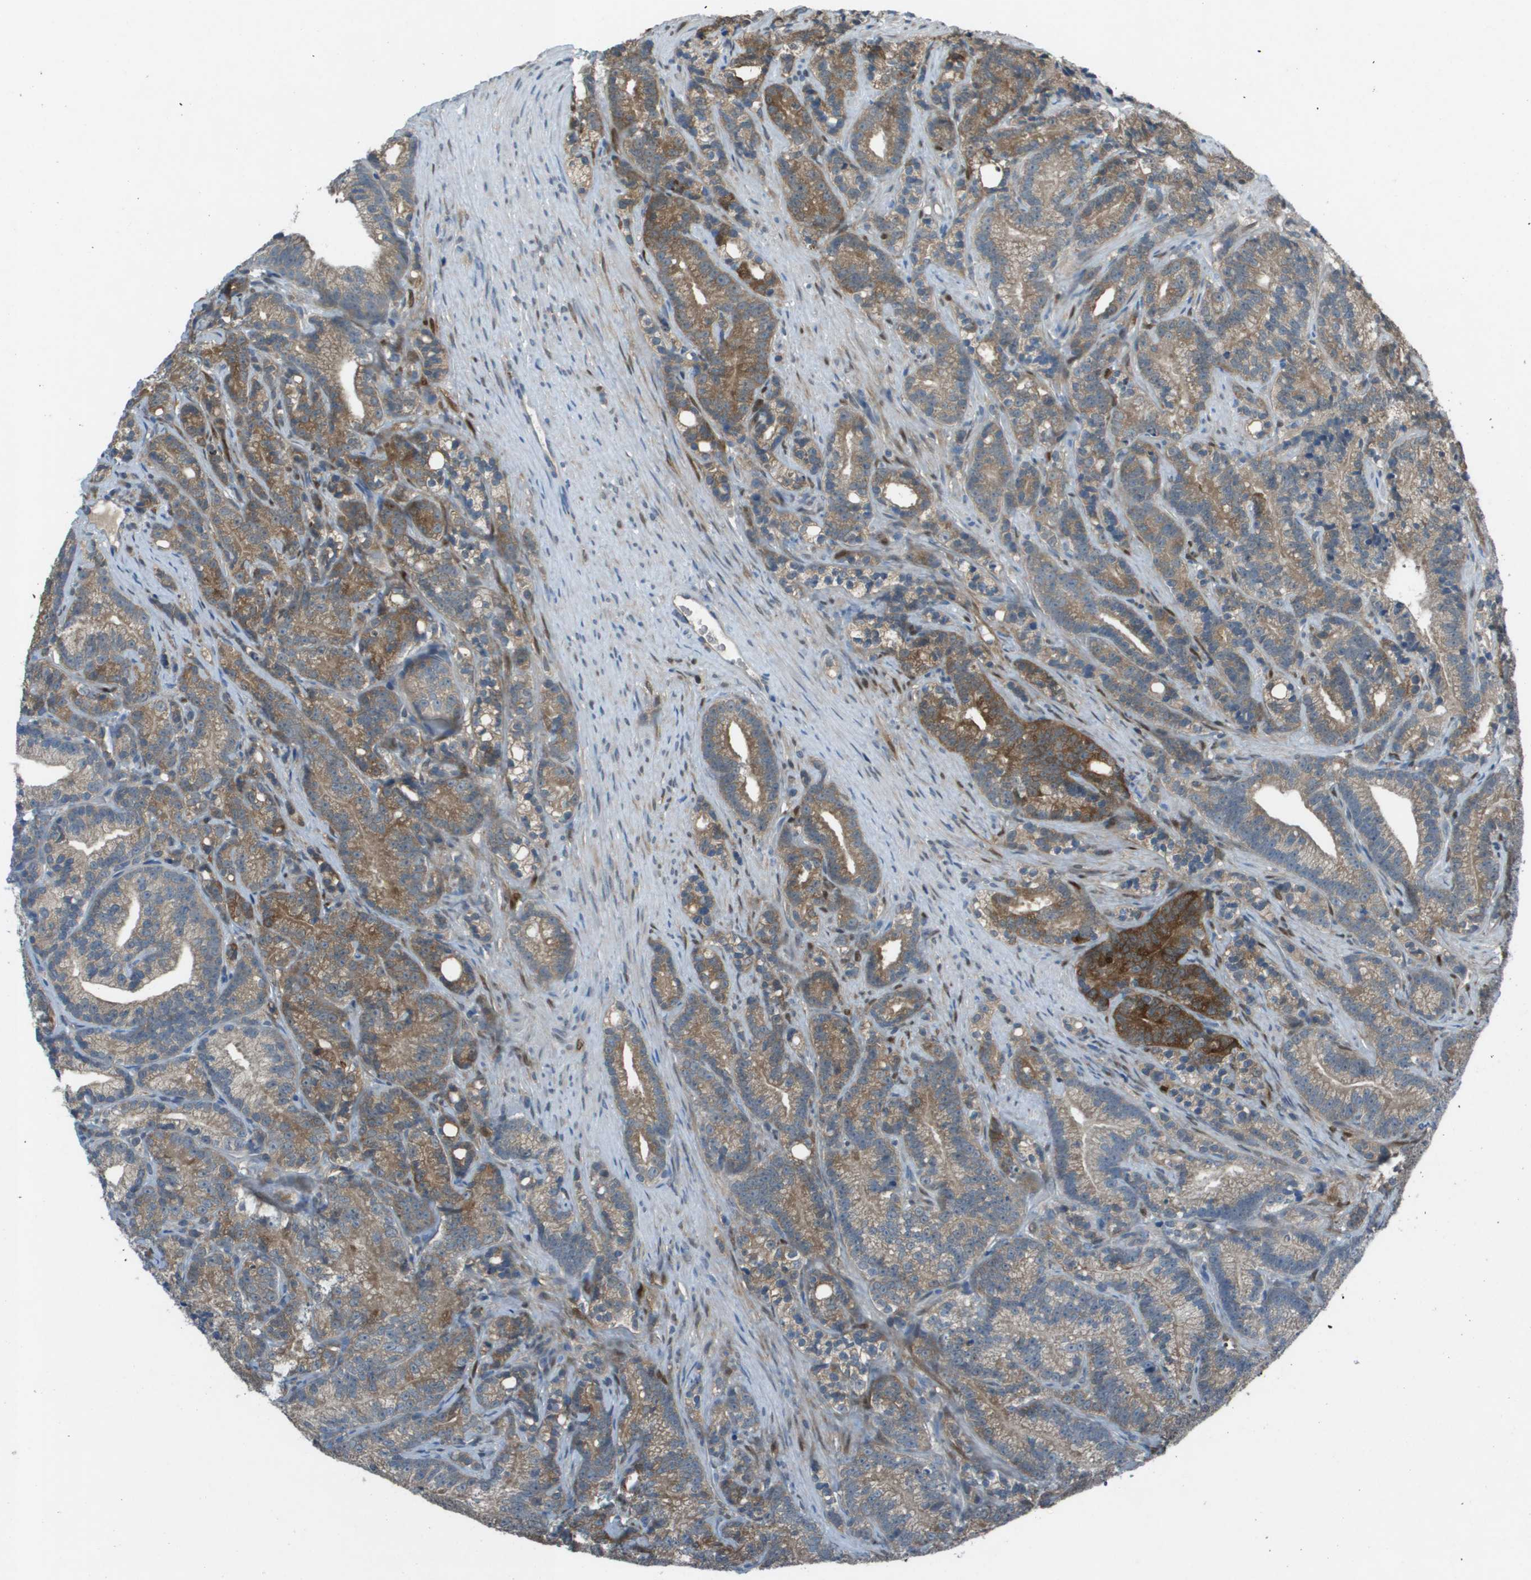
{"staining": {"intensity": "strong", "quantity": "25%-75%", "location": "cytoplasmic/membranous"}, "tissue": "prostate cancer", "cell_type": "Tumor cells", "image_type": "cancer", "snomed": [{"axis": "morphology", "description": "Adenocarcinoma, Low grade"}, {"axis": "topography", "description": "Prostate"}], "caption": "A micrograph of human prostate low-grade adenocarcinoma stained for a protein displays strong cytoplasmic/membranous brown staining in tumor cells.", "gene": "CAMK4", "patient": {"sex": "male", "age": 89}}